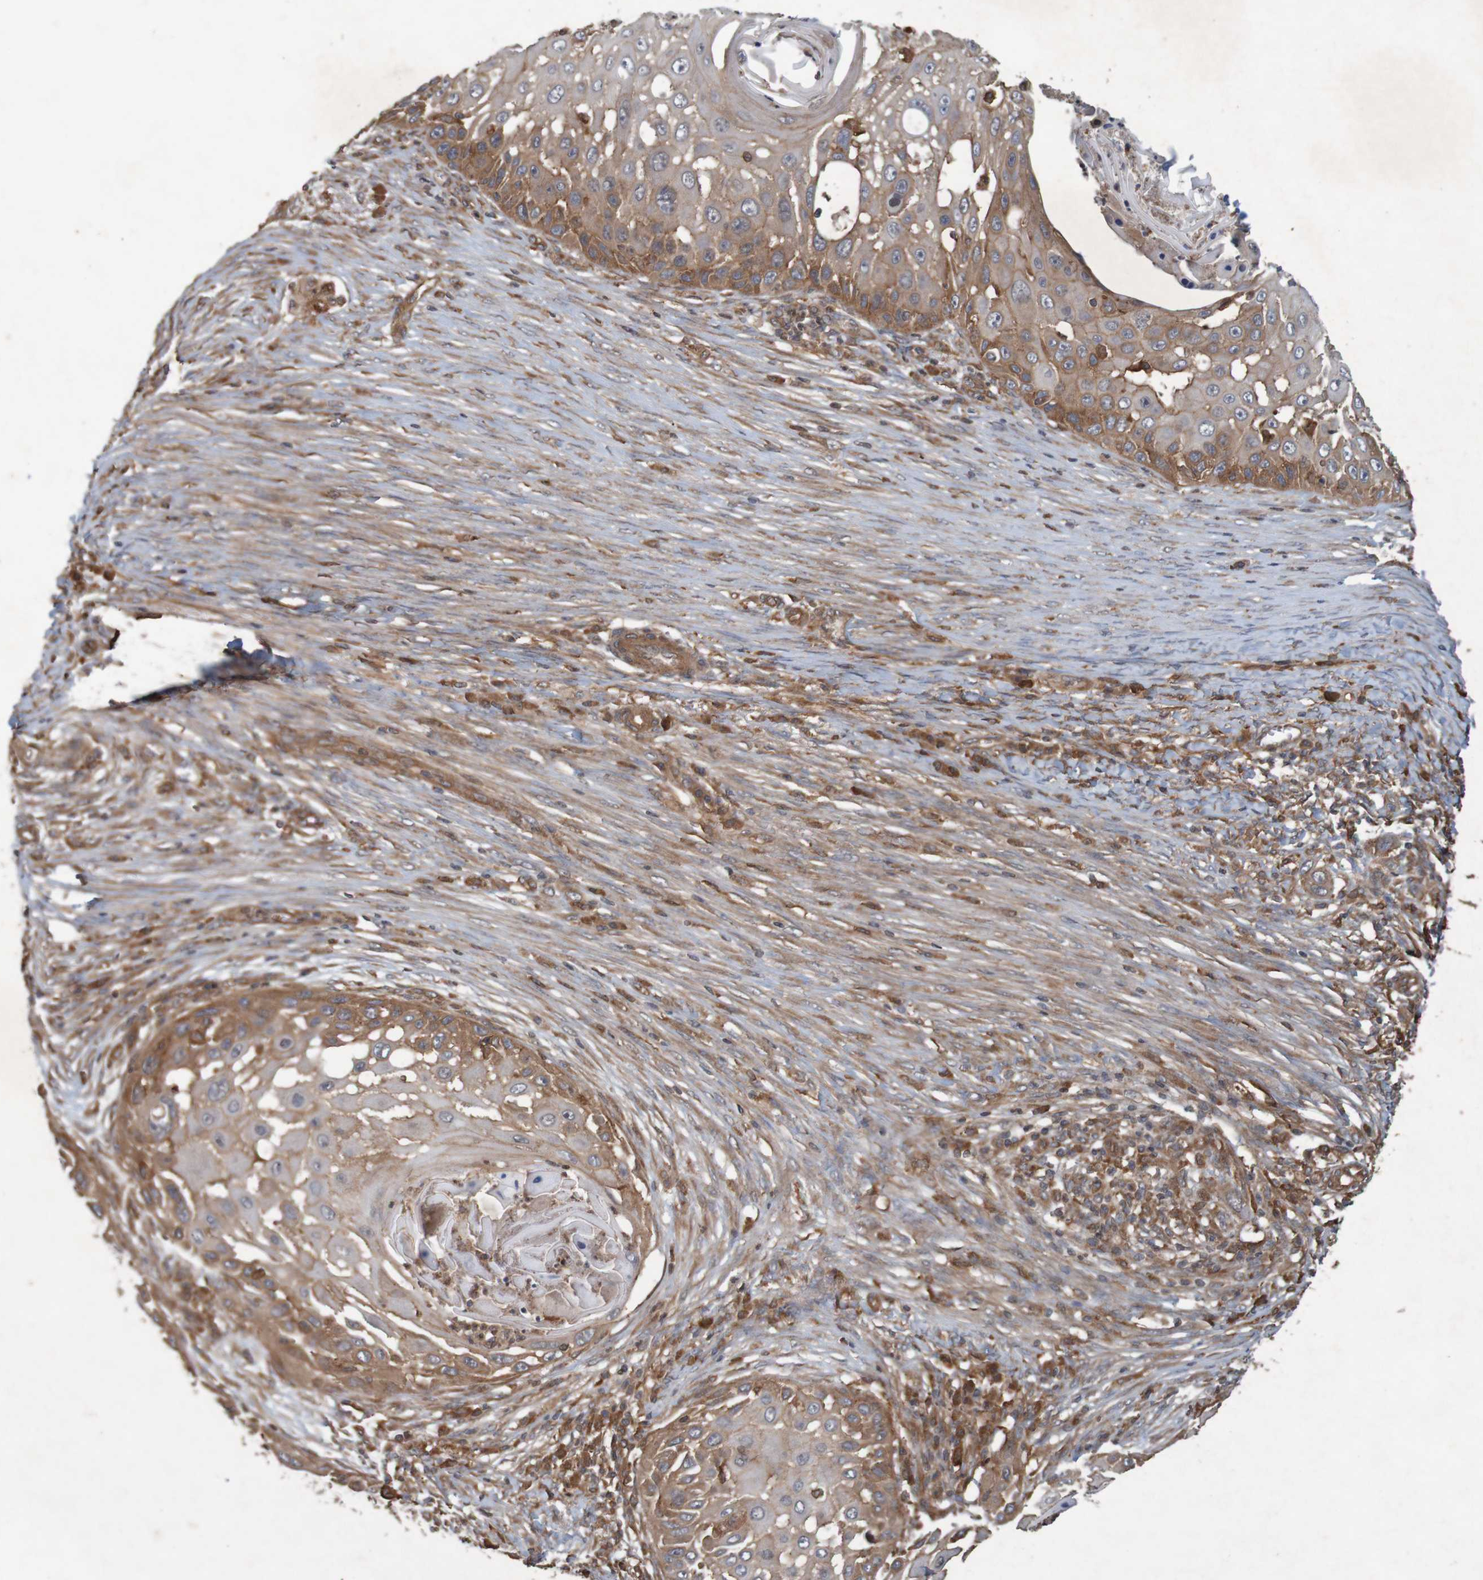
{"staining": {"intensity": "moderate", "quantity": ">75%", "location": "cytoplasmic/membranous"}, "tissue": "skin cancer", "cell_type": "Tumor cells", "image_type": "cancer", "snomed": [{"axis": "morphology", "description": "Squamous cell carcinoma, NOS"}, {"axis": "topography", "description": "Skin"}], "caption": "Tumor cells demonstrate medium levels of moderate cytoplasmic/membranous staining in about >75% of cells in human squamous cell carcinoma (skin).", "gene": "ARHGEF11", "patient": {"sex": "female", "age": 44}}